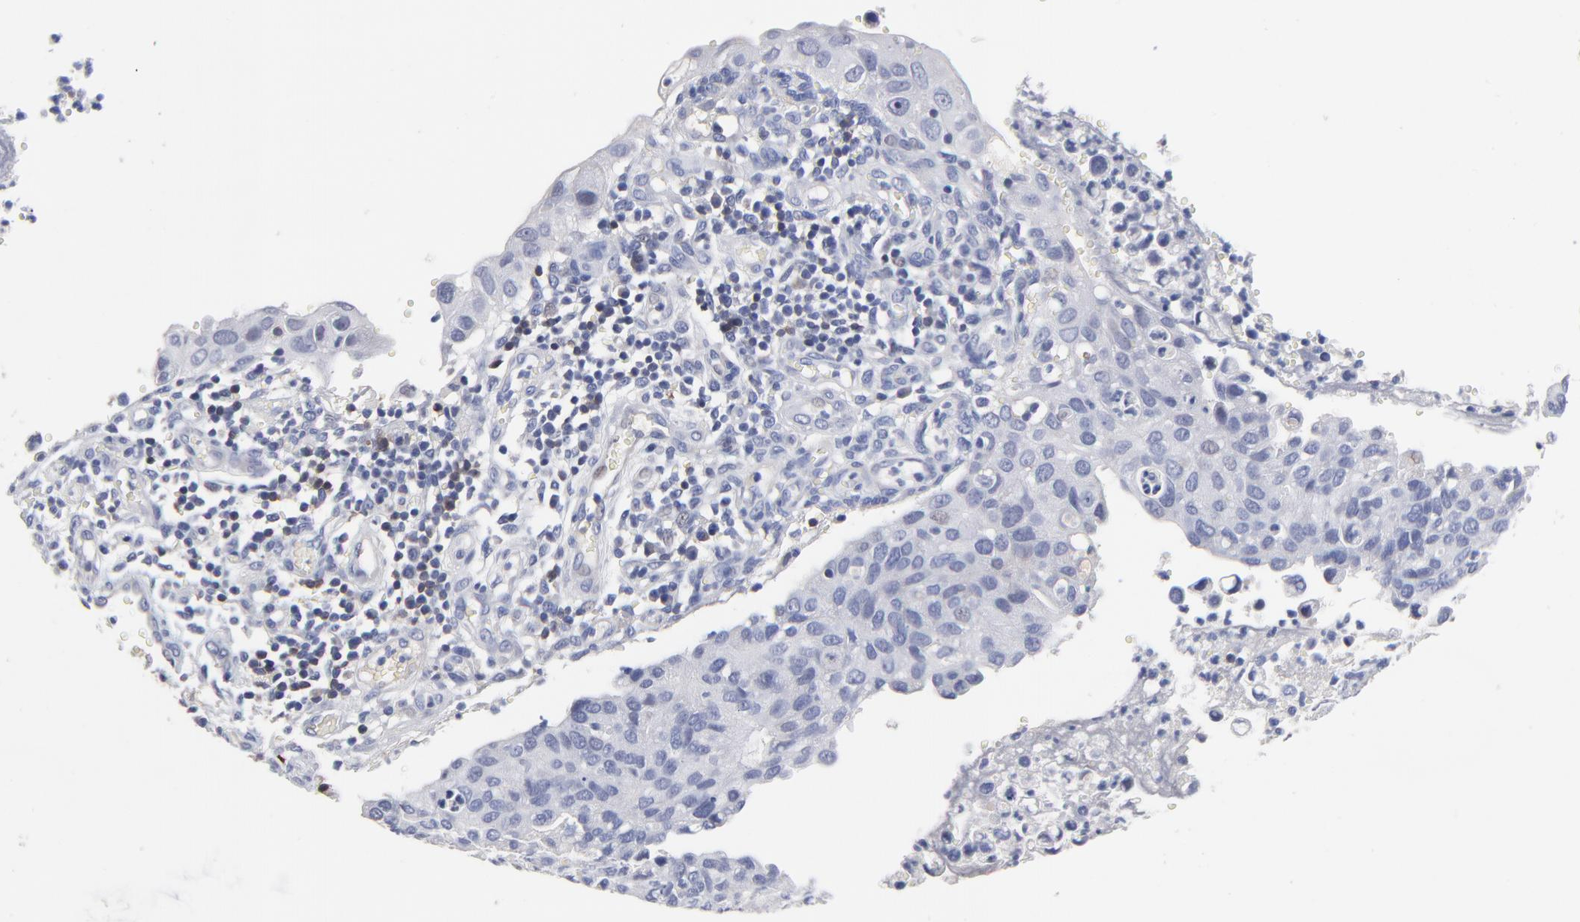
{"staining": {"intensity": "negative", "quantity": "none", "location": "none"}, "tissue": "cervical cancer", "cell_type": "Tumor cells", "image_type": "cancer", "snomed": [{"axis": "morphology", "description": "Normal tissue, NOS"}, {"axis": "morphology", "description": "Squamous cell carcinoma, NOS"}, {"axis": "topography", "description": "Cervix"}], "caption": "There is no significant positivity in tumor cells of squamous cell carcinoma (cervical).", "gene": "TRAT1", "patient": {"sex": "female", "age": 45}}